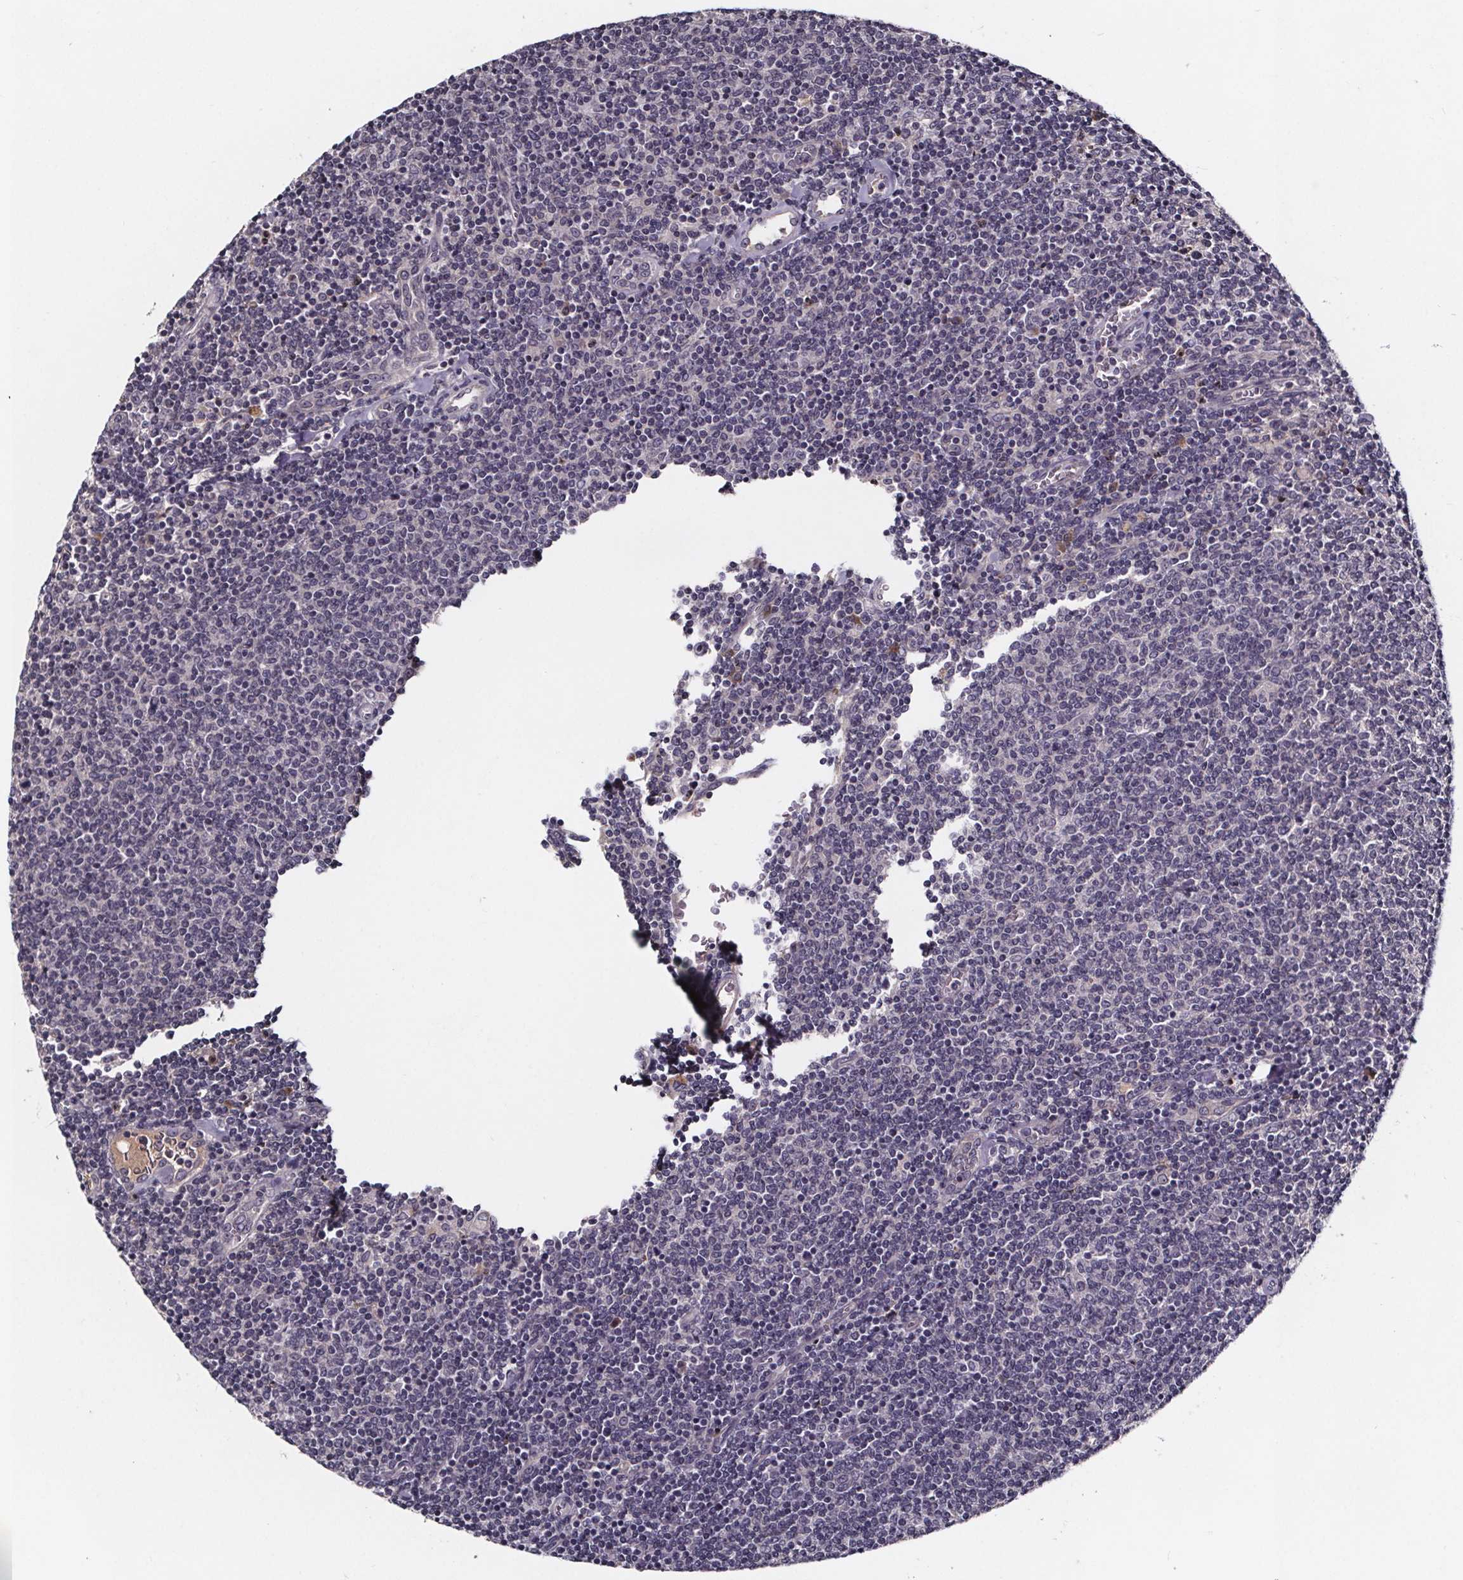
{"staining": {"intensity": "negative", "quantity": "none", "location": "none"}, "tissue": "lymphoma", "cell_type": "Tumor cells", "image_type": "cancer", "snomed": [{"axis": "morphology", "description": "Malignant lymphoma, non-Hodgkin's type, Low grade"}, {"axis": "topography", "description": "Lymph node"}], "caption": "Immunohistochemistry image of malignant lymphoma, non-Hodgkin's type (low-grade) stained for a protein (brown), which displays no staining in tumor cells. (IHC, brightfield microscopy, high magnification).", "gene": "NPHP4", "patient": {"sex": "male", "age": 52}}